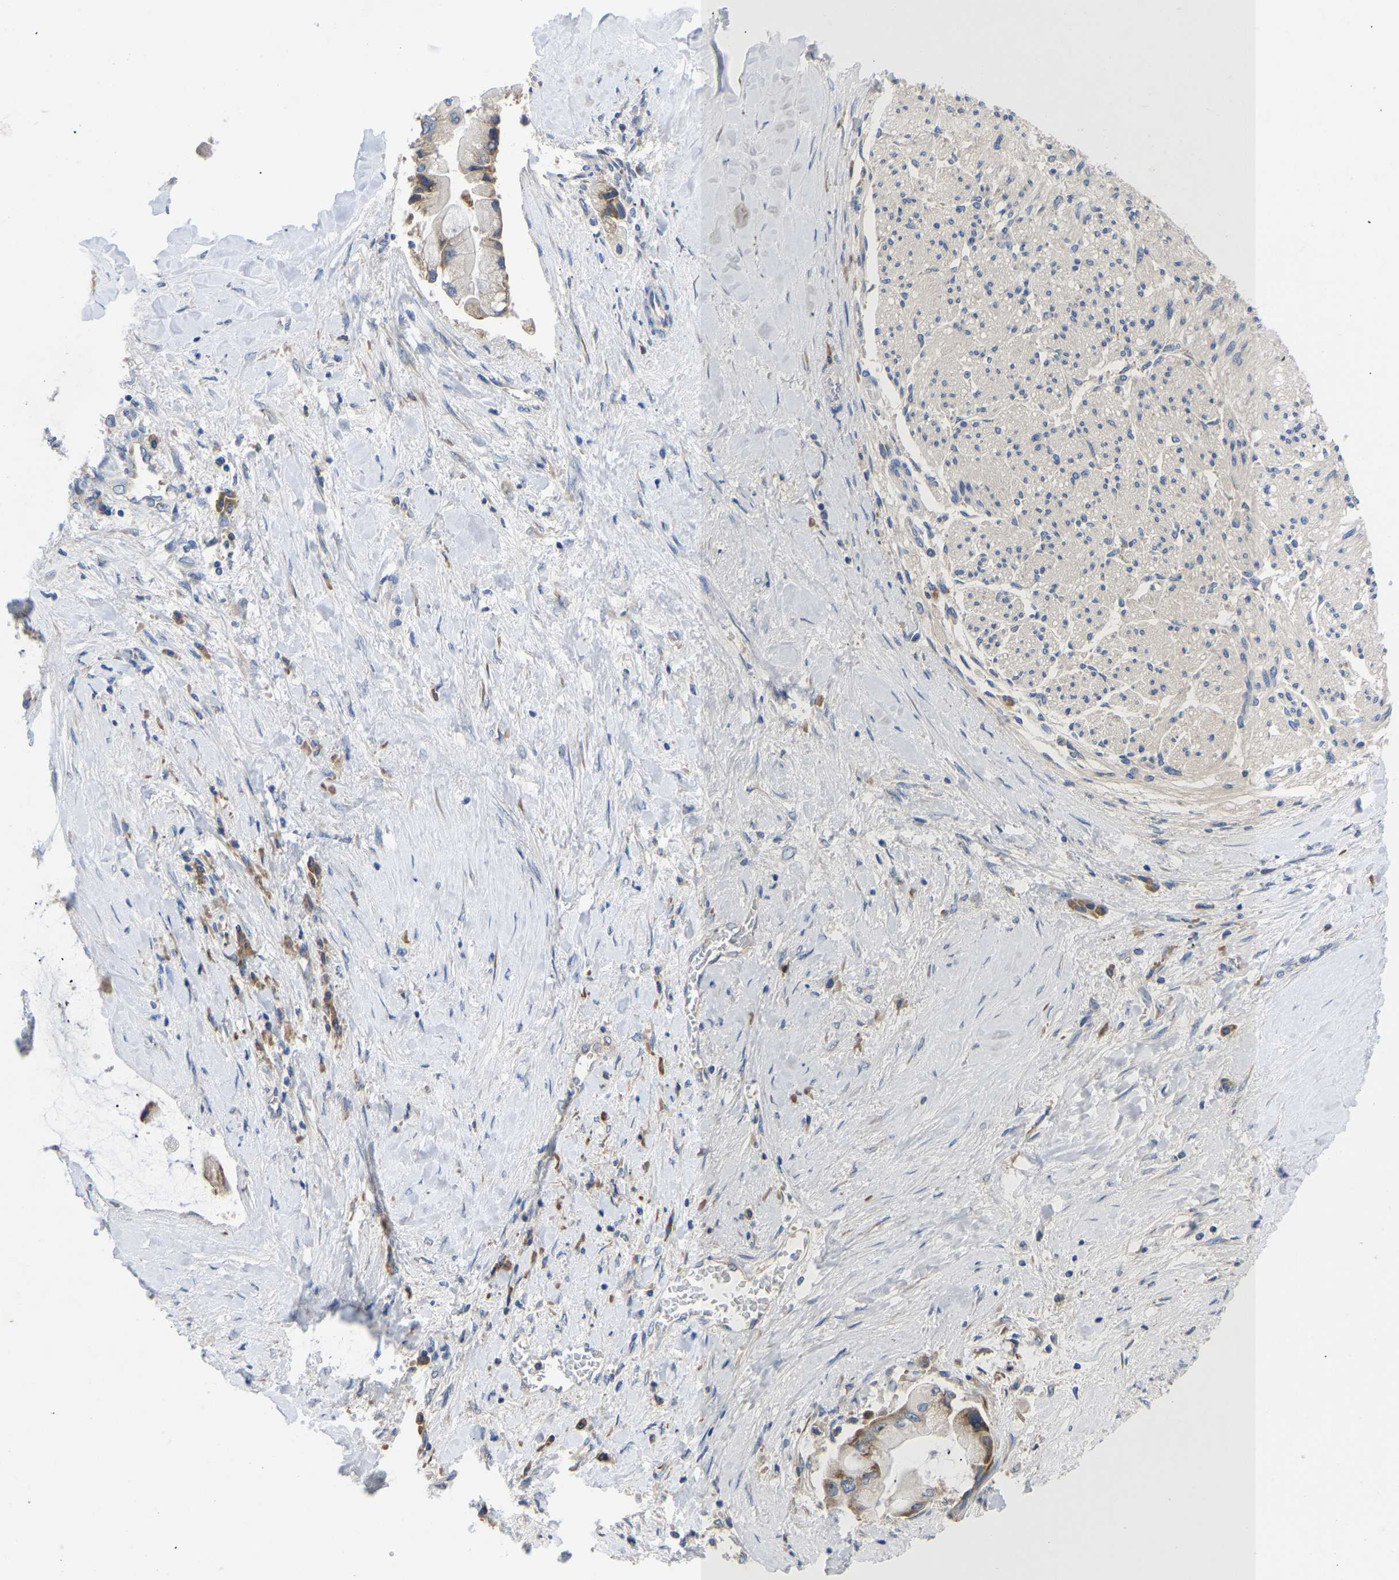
{"staining": {"intensity": "moderate", "quantity": "25%-75%", "location": "cytoplasmic/membranous"}, "tissue": "liver cancer", "cell_type": "Tumor cells", "image_type": "cancer", "snomed": [{"axis": "morphology", "description": "Cholangiocarcinoma"}, {"axis": "topography", "description": "Liver"}], "caption": "High-power microscopy captured an IHC image of liver cancer (cholangiocarcinoma), revealing moderate cytoplasmic/membranous expression in about 25%-75% of tumor cells. The staining was performed using DAB to visualize the protein expression in brown, while the nuclei were stained in blue with hematoxylin (Magnification: 20x).", "gene": "ABCA10", "patient": {"sex": "male", "age": 50}}